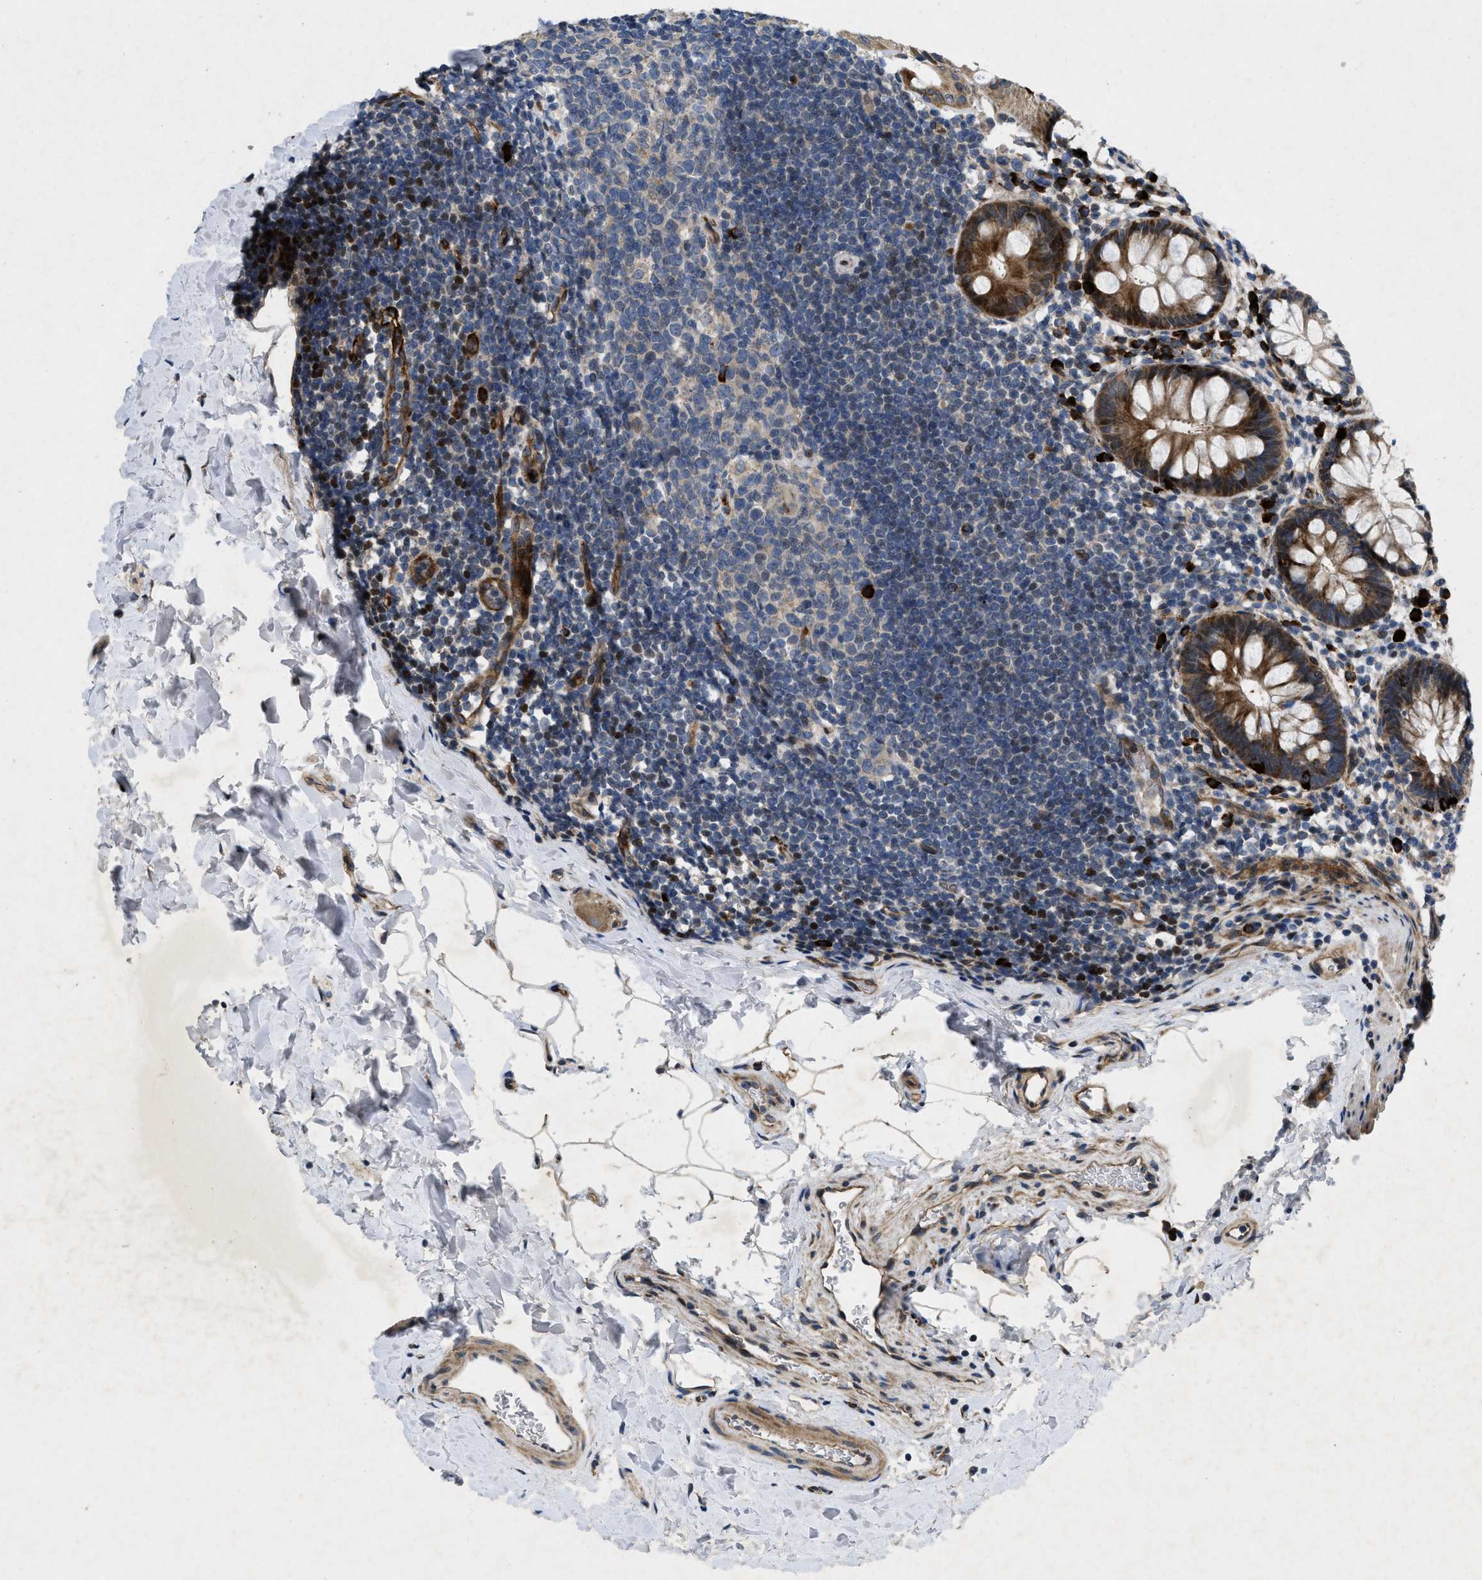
{"staining": {"intensity": "strong", "quantity": ">75%", "location": "cytoplasmic/membranous"}, "tissue": "rectum", "cell_type": "Glandular cells", "image_type": "normal", "snomed": [{"axis": "morphology", "description": "Normal tissue, NOS"}, {"axis": "topography", "description": "Rectum"}], "caption": "This is a histology image of IHC staining of unremarkable rectum, which shows strong staining in the cytoplasmic/membranous of glandular cells.", "gene": "HSPA12B", "patient": {"sex": "female", "age": 24}}